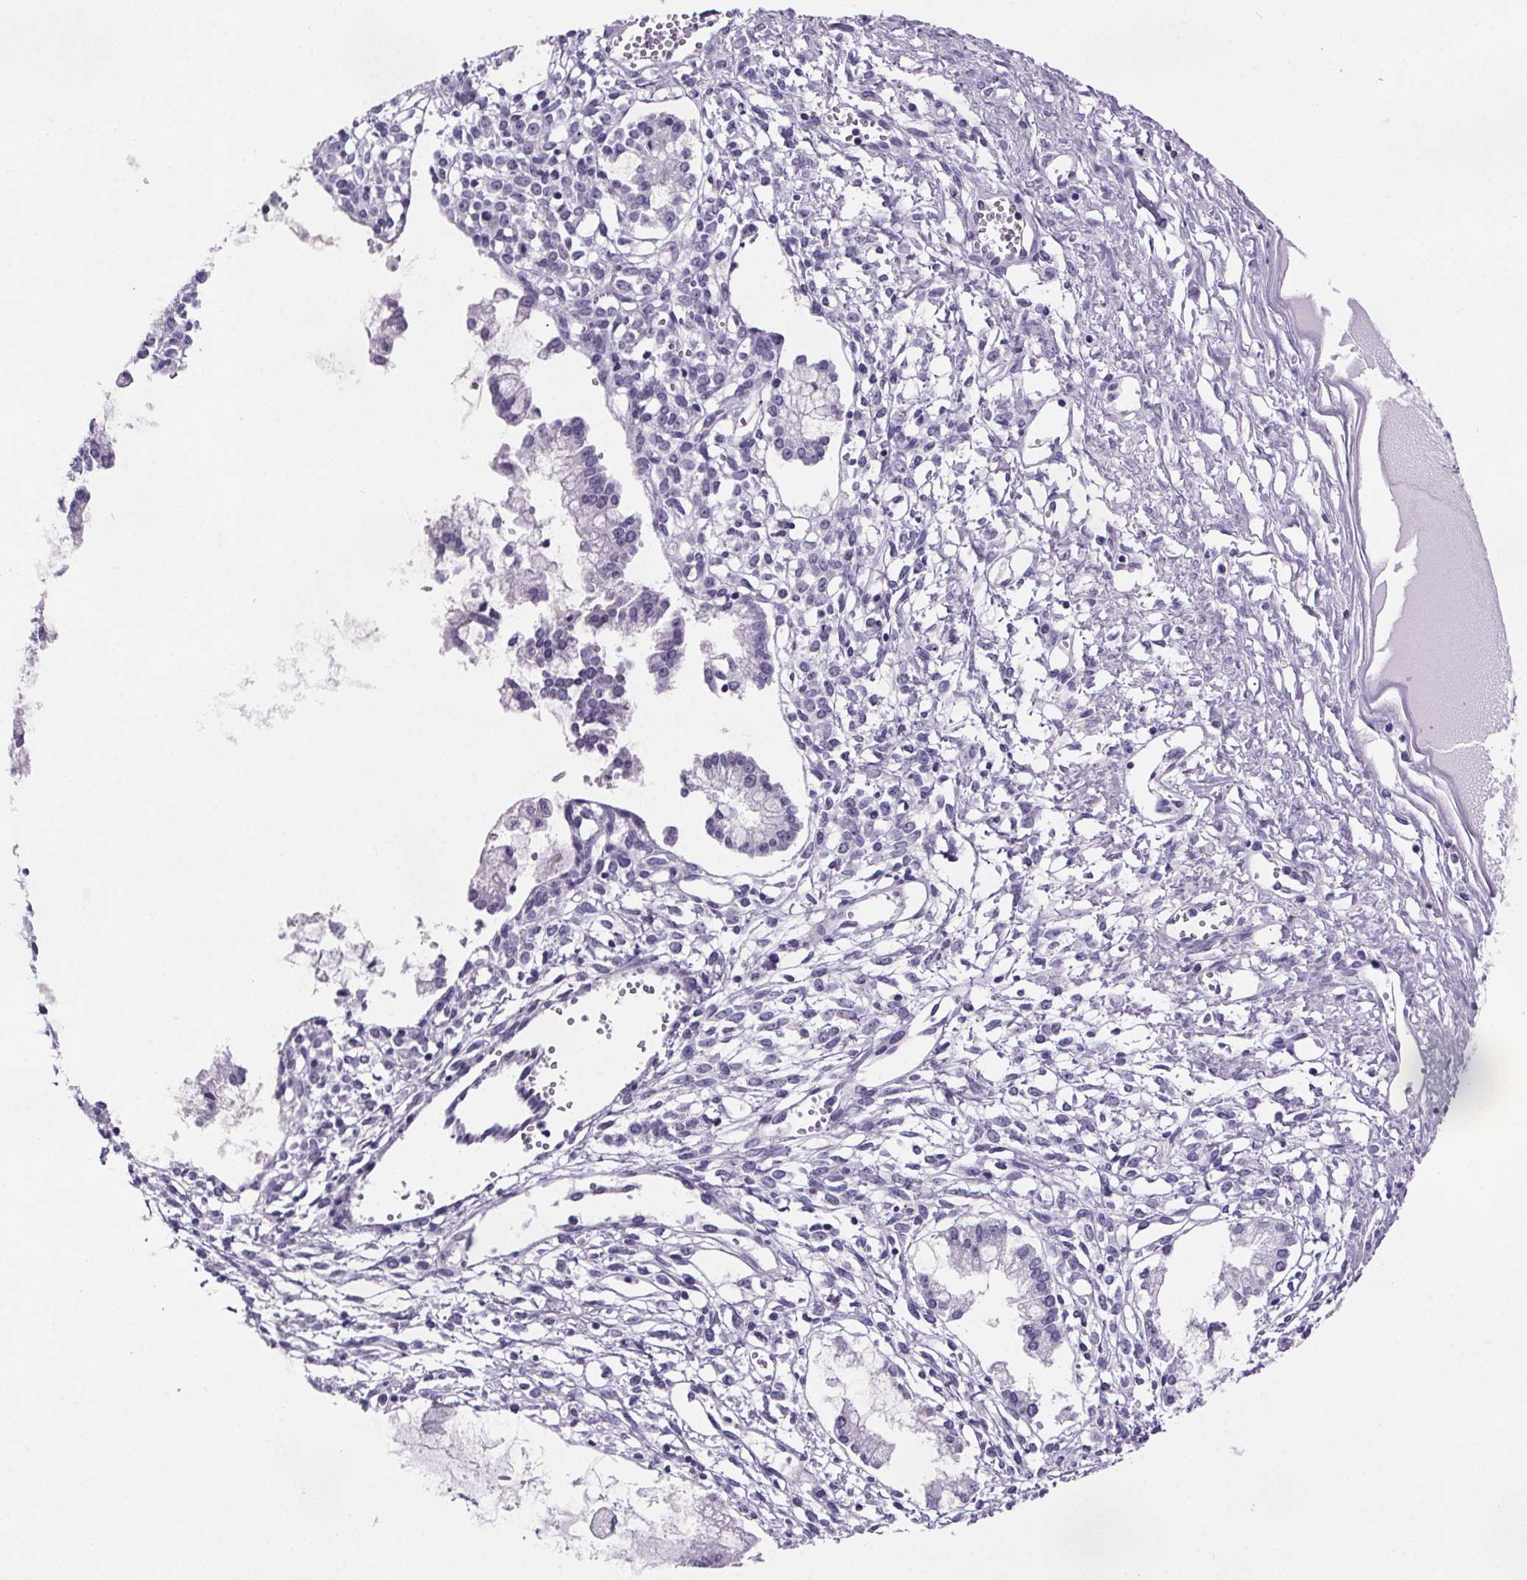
{"staining": {"intensity": "negative", "quantity": "none", "location": "none"}, "tissue": "ovarian cancer", "cell_type": "Tumor cells", "image_type": "cancer", "snomed": [{"axis": "morphology", "description": "Cystadenocarcinoma, mucinous, NOS"}, {"axis": "topography", "description": "Ovary"}], "caption": "Tumor cells are negative for protein expression in human mucinous cystadenocarcinoma (ovarian).", "gene": "CUBN", "patient": {"sex": "female", "age": 34}}